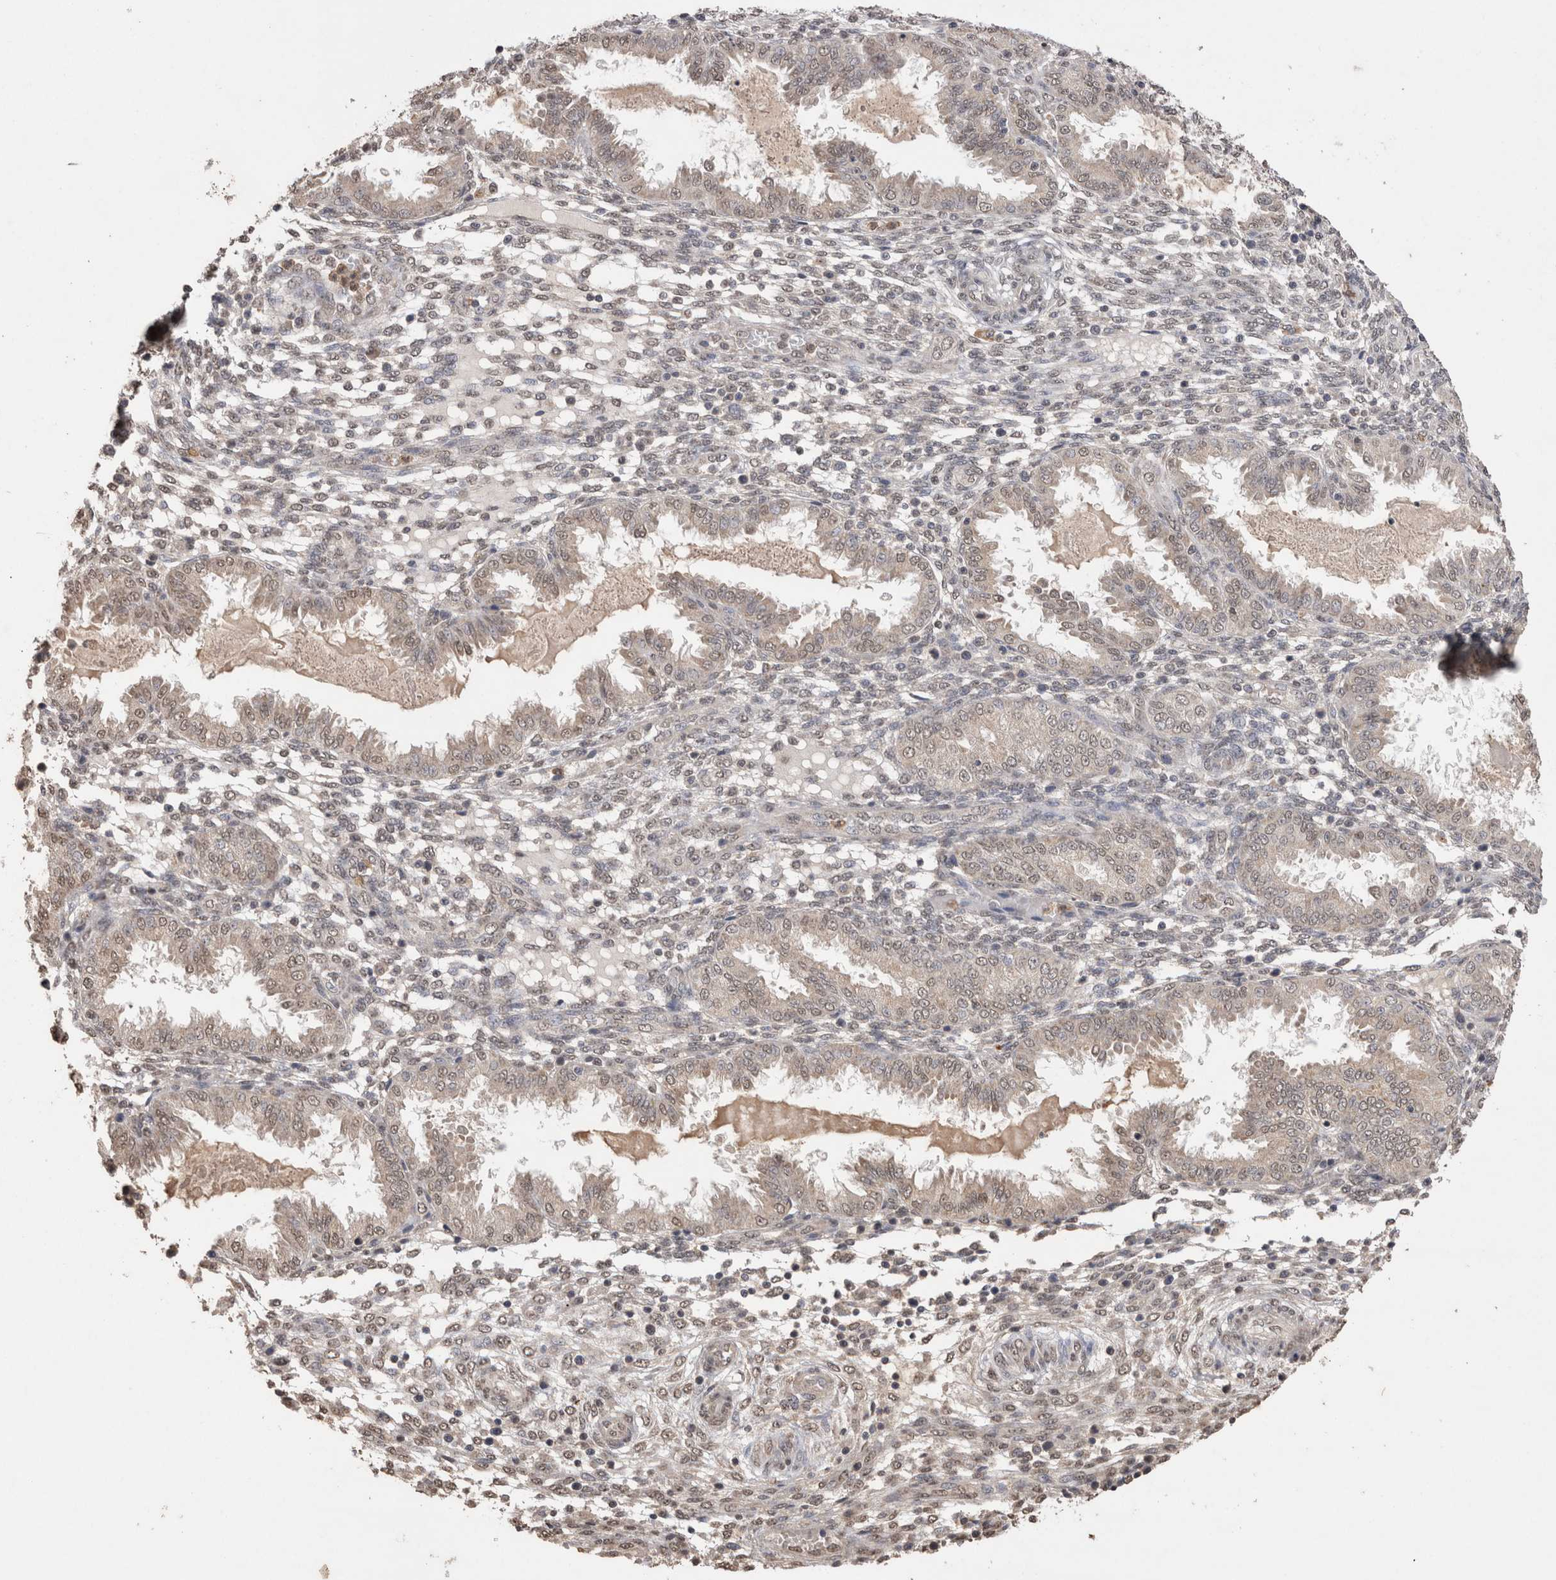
{"staining": {"intensity": "weak", "quantity": "25%-75%", "location": "nuclear"}, "tissue": "endometrium", "cell_type": "Cells in endometrial stroma", "image_type": "normal", "snomed": [{"axis": "morphology", "description": "Normal tissue, NOS"}, {"axis": "topography", "description": "Endometrium"}], "caption": "Brown immunohistochemical staining in normal human endometrium reveals weak nuclear positivity in approximately 25%-75% of cells in endometrial stroma. (DAB (3,3'-diaminobenzidine) IHC, brown staining for protein, blue staining for nuclei).", "gene": "GRK5", "patient": {"sex": "female", "age": 33}}